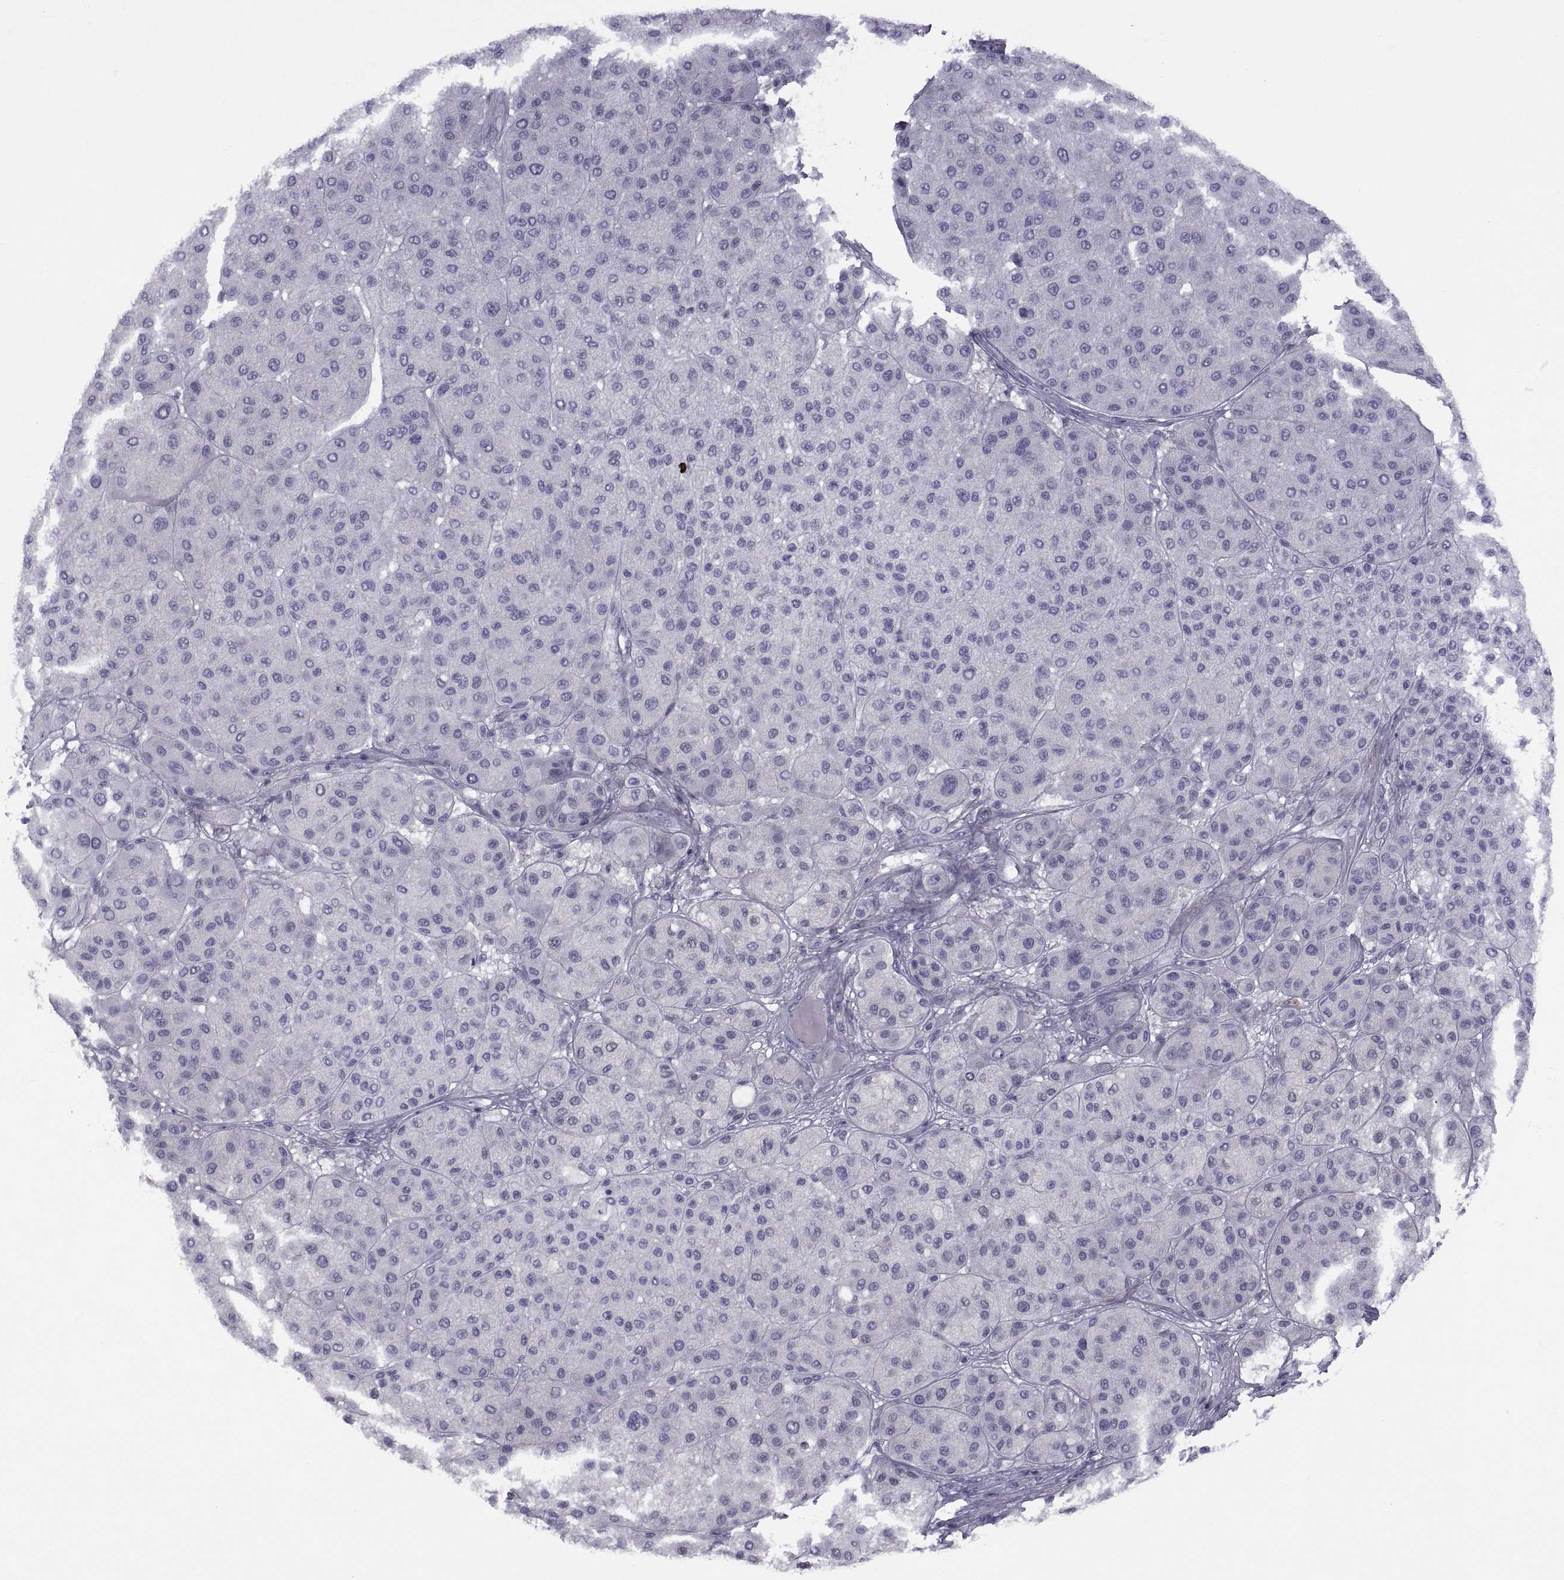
{"staining": {"intensity": "negative", "quantity": "none", "location": "none"}, "tissue": "melanoma", "cell_type": "Tumor cells", "image_type": "cancer", "snomed": [{"axis": "morphology", "description": "Malignant melanoma, Metastatic site"}, {"axis": "topography", "description": "Smooth muscle"}], "caption": "A photomicrograph of human malignant melanoma (metastatic site) is negative for staining in tumor cells.", "gene": "TMEM158", "patient": {"sex": "male", "age": 41}}